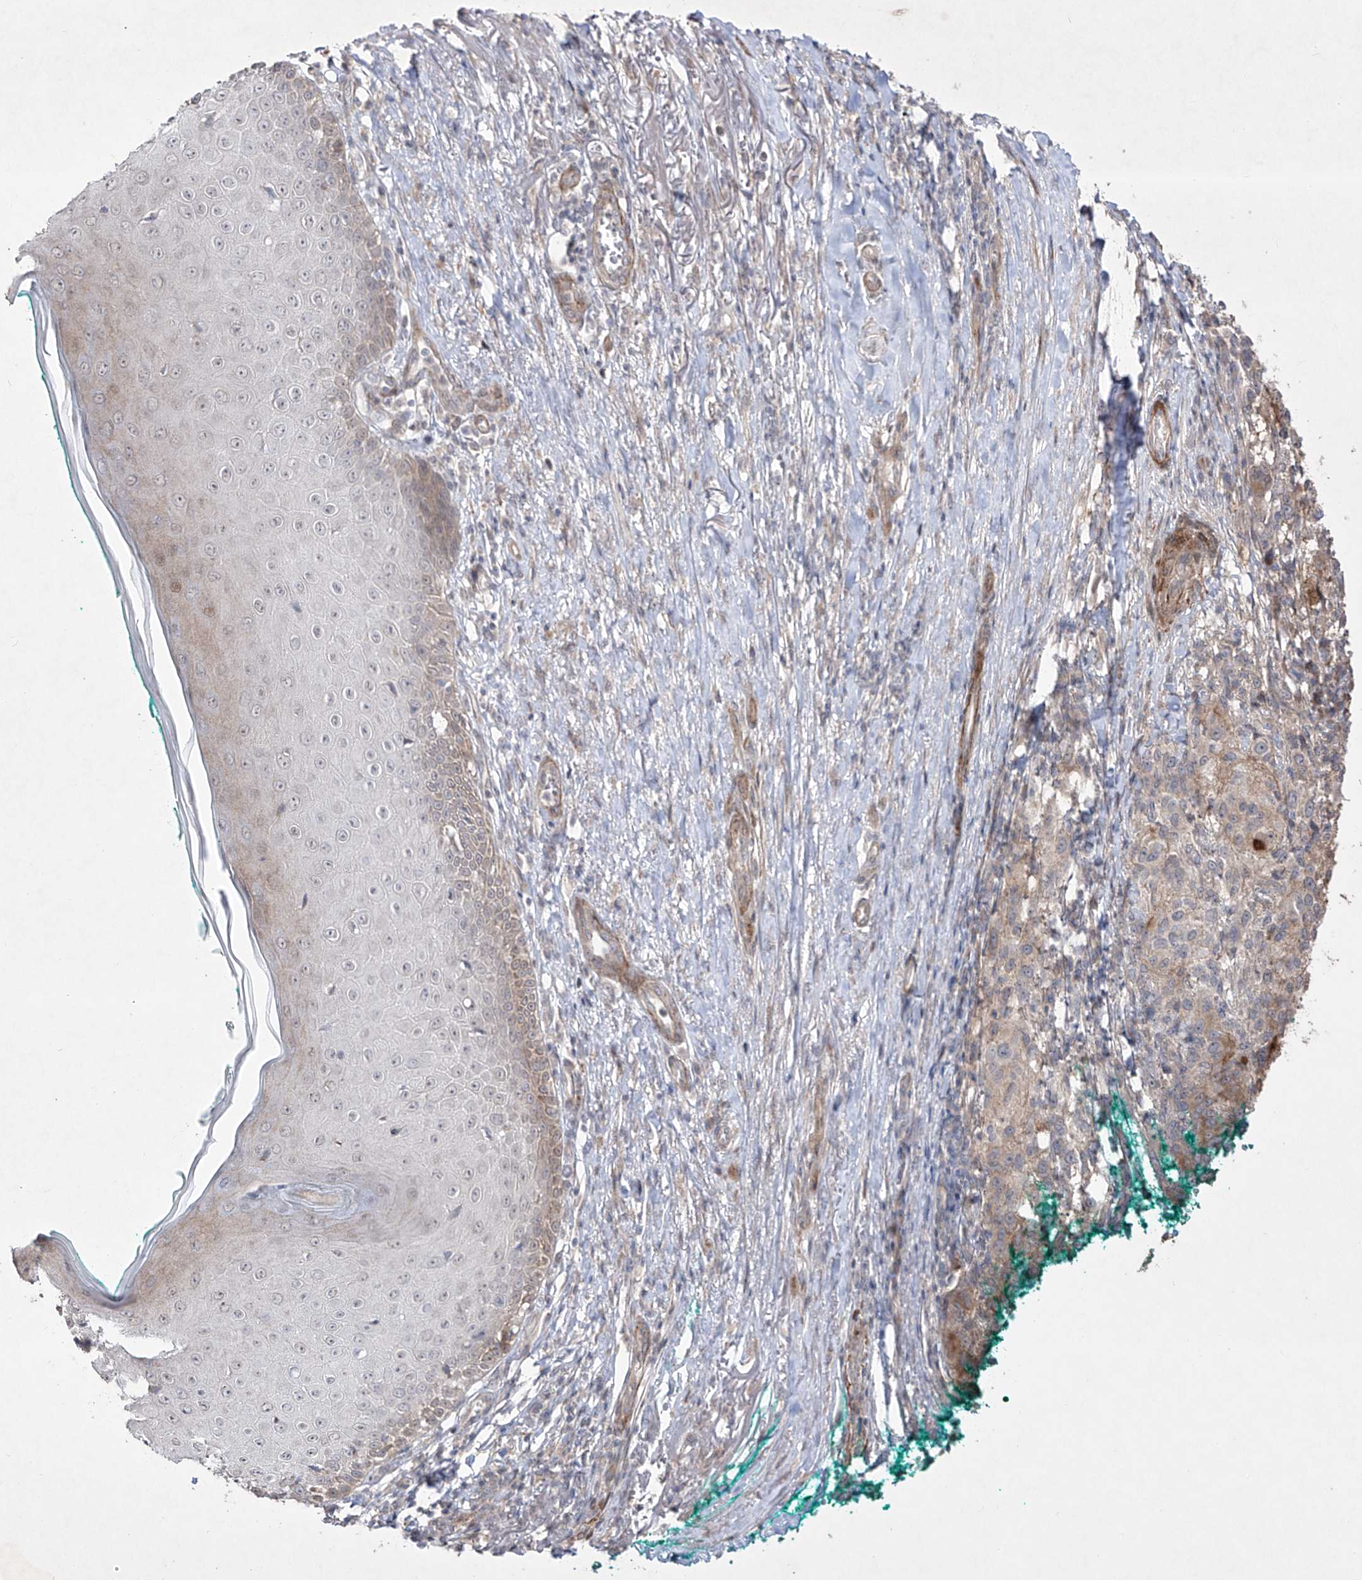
{"staining": {"intensity": "weak", "quantity": "<25%", "location": "cytoplasmic/membranous"}, "tissue": "melanoma", "cell_type": "Tumor cells", "image_type": "cancer", "snomed": [{"axis": "morphology", "description": "Necrosis, NOS"}, {"axis": "morphology", "description": "Malignant melanoma, NOS"}, {"axis": "topography", "description": "Skin"}], "caption": "Immunohistochemical staining of human melanoma displays no significant expression in tumor cells. (DAB (3,3'-diaminobenzidine) immunohistochemistry with hematoxylin counter stain).", "gene": "KDM1B", "patient": {"sex": "female", "age": 87}}